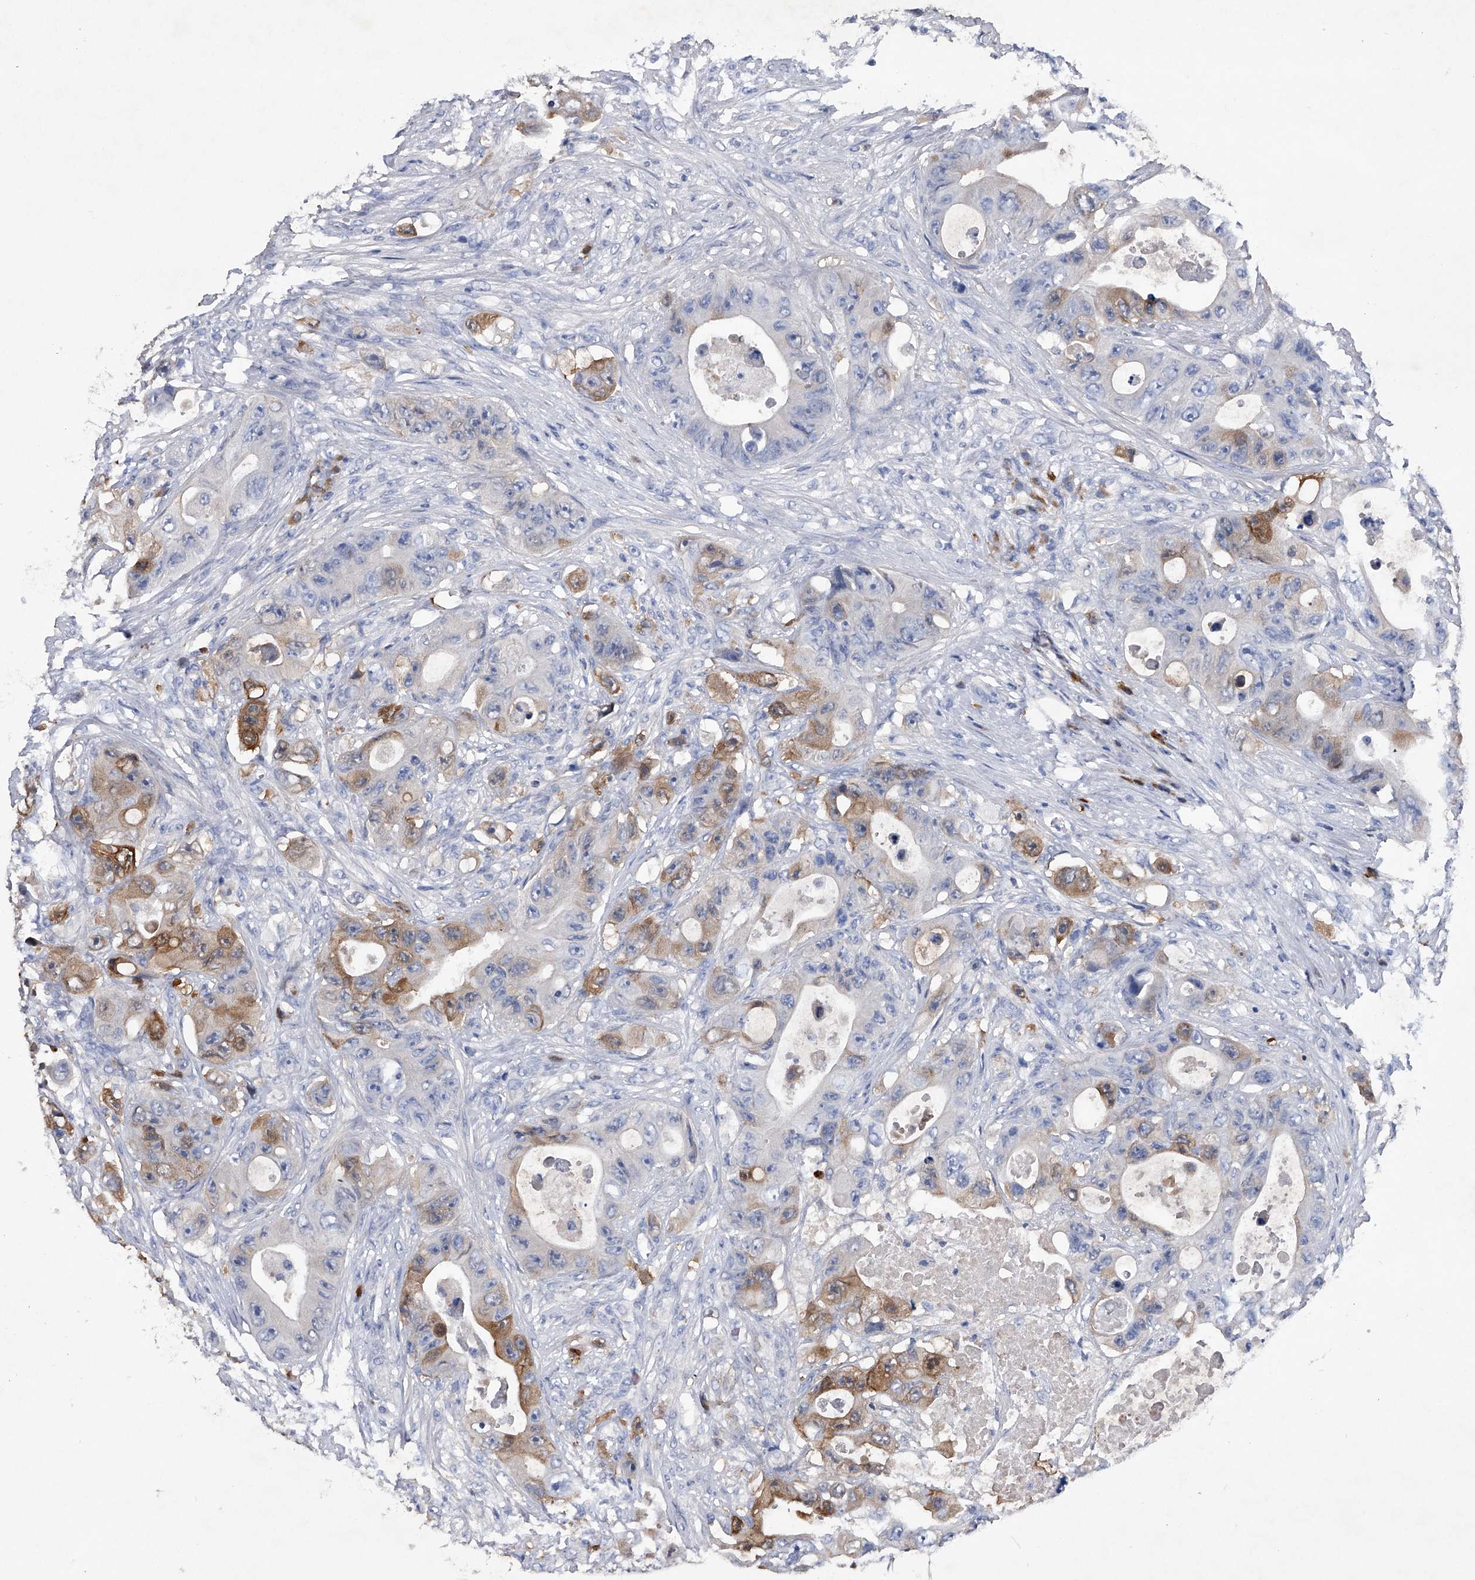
{"staining": {"intensity": "moderate", "quantity": "<25%", "location": "cytoplasmic/membranous"}, "tissue": "colorectal cancer", "cell_type": "Tumor cells", "image_type": "cancer", "snomed": [{"axis": "morphology", "description": "Adenocarcinoma, NOS"}, {"axis": "topography", "description": "Colon"}], "caption": "Immunohistochemical staining of colorectal adenocarcinoma displays low levels of moderate cytoplasmic/membranous positivity in approximately <25% of tumor cells.", "gene": "ASNS", "patient": {"sex": "female", "age": 46}}